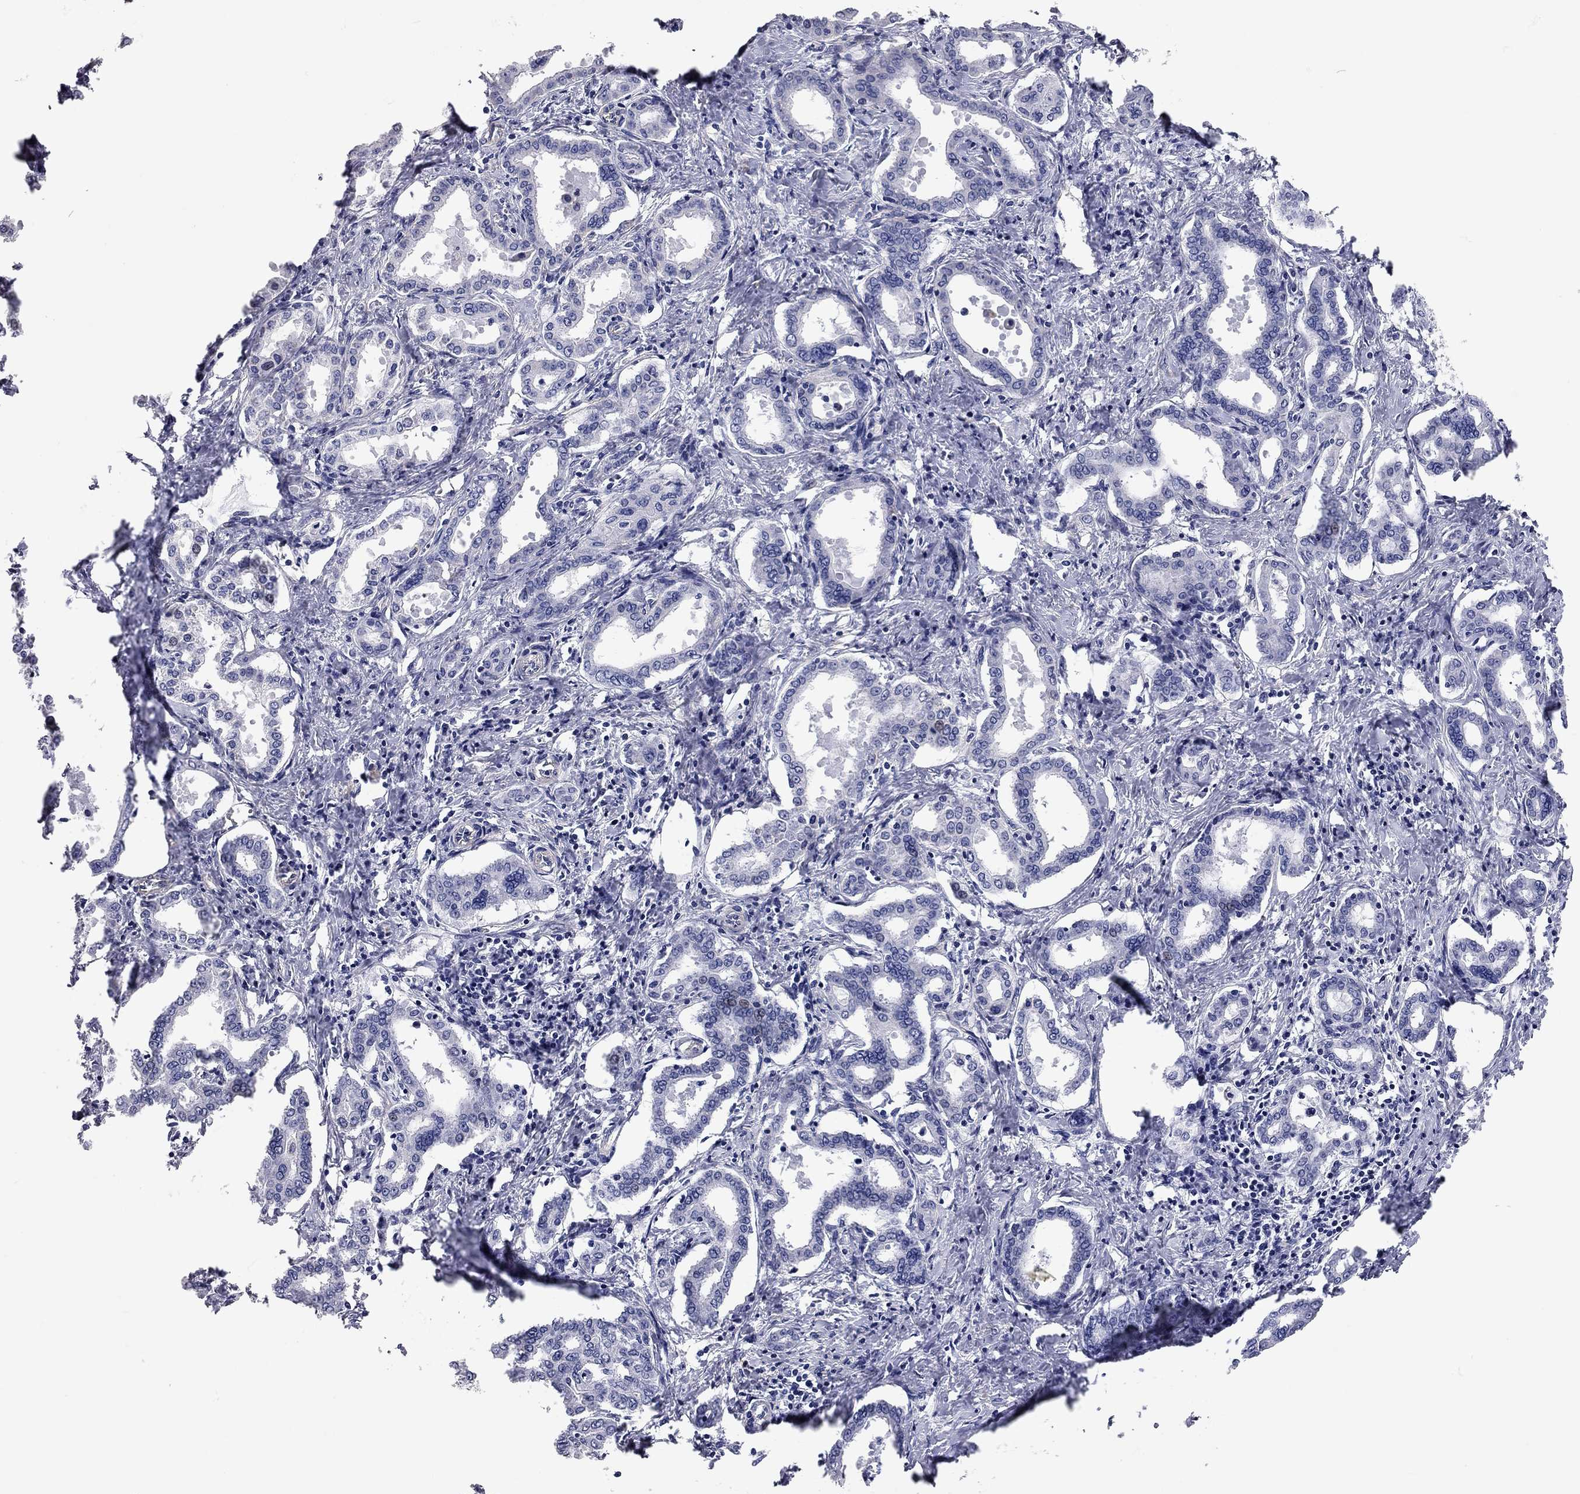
{"staining": {"intensity": "negative", "quantity": "none", "location": "none"}, "tissue": "liver cancer", "cell_type": "Tumor cells", "image_type": "cancer", "snomed": [{"axis": "morphology", "description": "Cholangiocarcinoma"}, {"axis": "topography", "description": "Liver"}], "caption": "A histopathology image of liver cancer stained for a protein exhibits no brown staining in tumor cells. (DAB (3,3'-diaminobenzidine) immunohistochemistry with hematoxylin counter stain).", "gene": "C10orf90", "patient": {"sex": "female", "age": 47}}